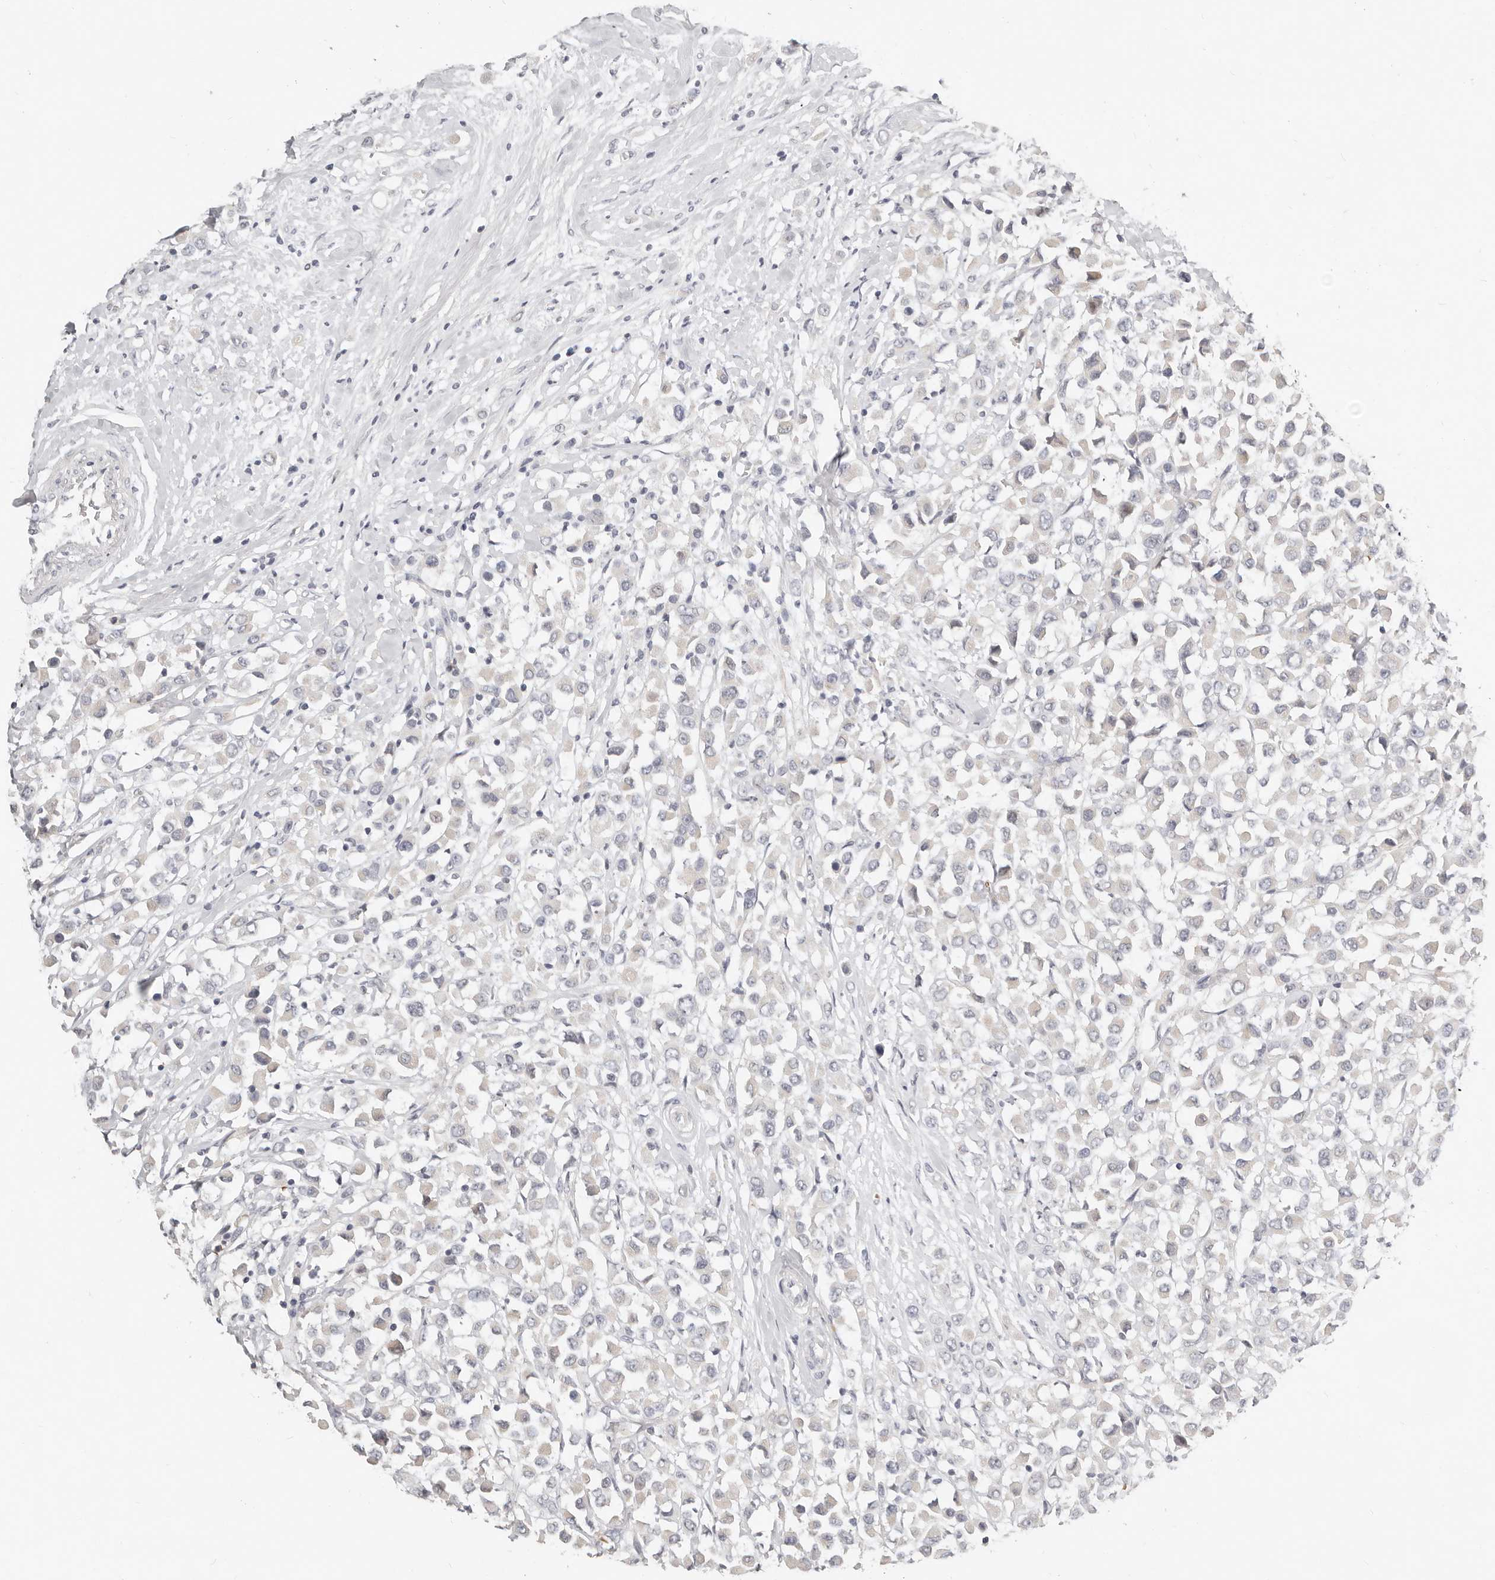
{"staining": {"intensity": "negative", "quantity": "none", "location": "none"}, "tissue": "breast cancer", "cell_type": "Tumor cells", "image_type": "cancer", "snomed": [{"axis": "morphology", "description": "Duct carcinoma"}, {"axis": "topography", "description": "Breast"}], "caption": "A micrograph of breast infiltrating ductal carcinoma stained for a protein shows no brown staining in tumor cells.", "gene": "TMEM63B", "patient": {"sex": "female", "age": 61}}